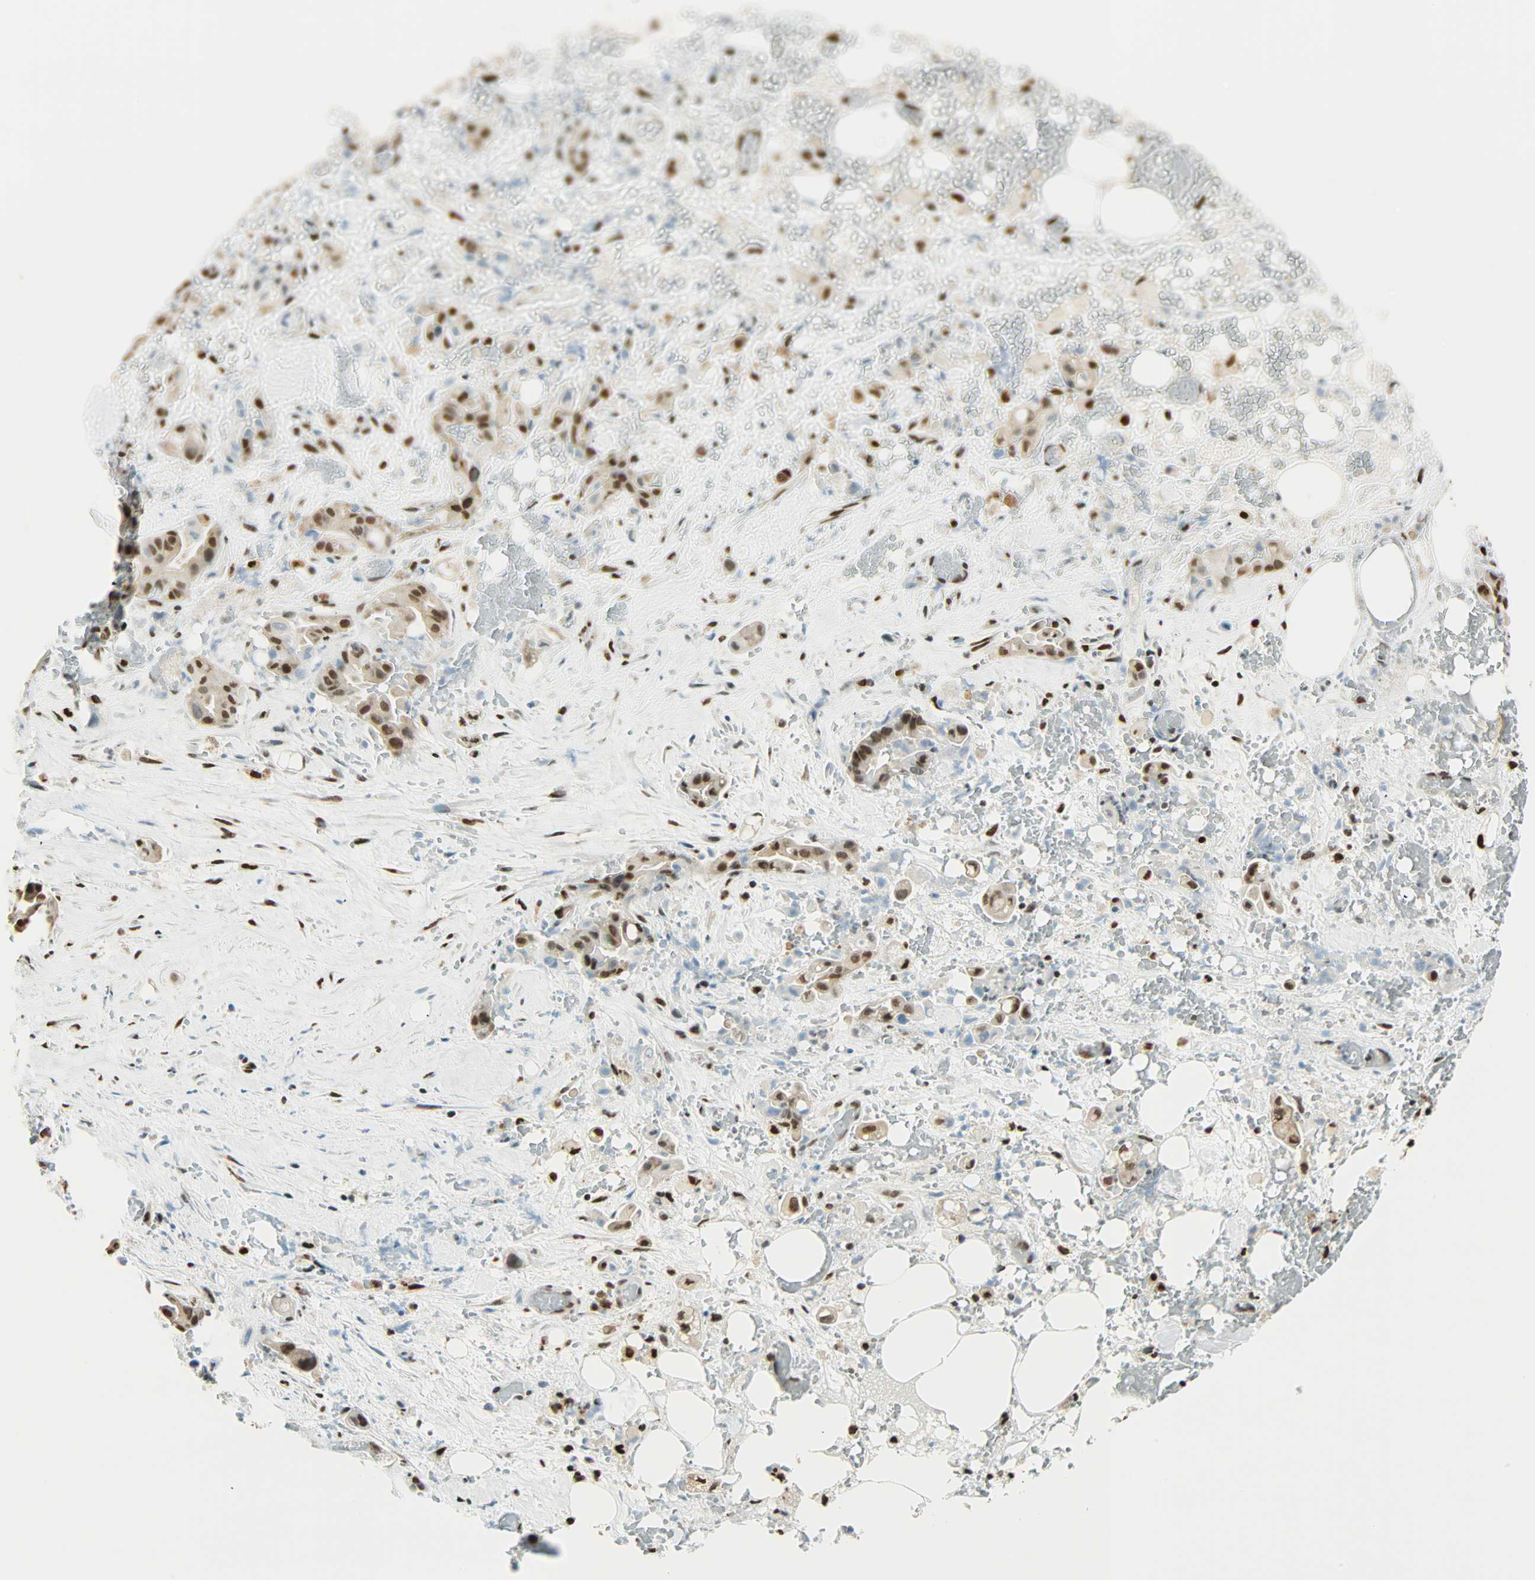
{"staining": {"intensity": "moderate", "quantity": ">75%", "location": "nuclear"}, "tissue": "liver cancer", "cell_type": "Tumor cells", "image_type": "cancer", "snomed": [{"axis": "morphology", "description": "Cholangiocarcinoma"}, {"axis": "topography", "description": "Liver"}], "caption": "This histopathology image exhibits IHC staining of human cholangiocarcinoma (liver), with medium moderate nuclear positivity in approximately >75% of tumor cells.", "gene": "FANCG", "patient": {"sex": "female", "age": 68}}